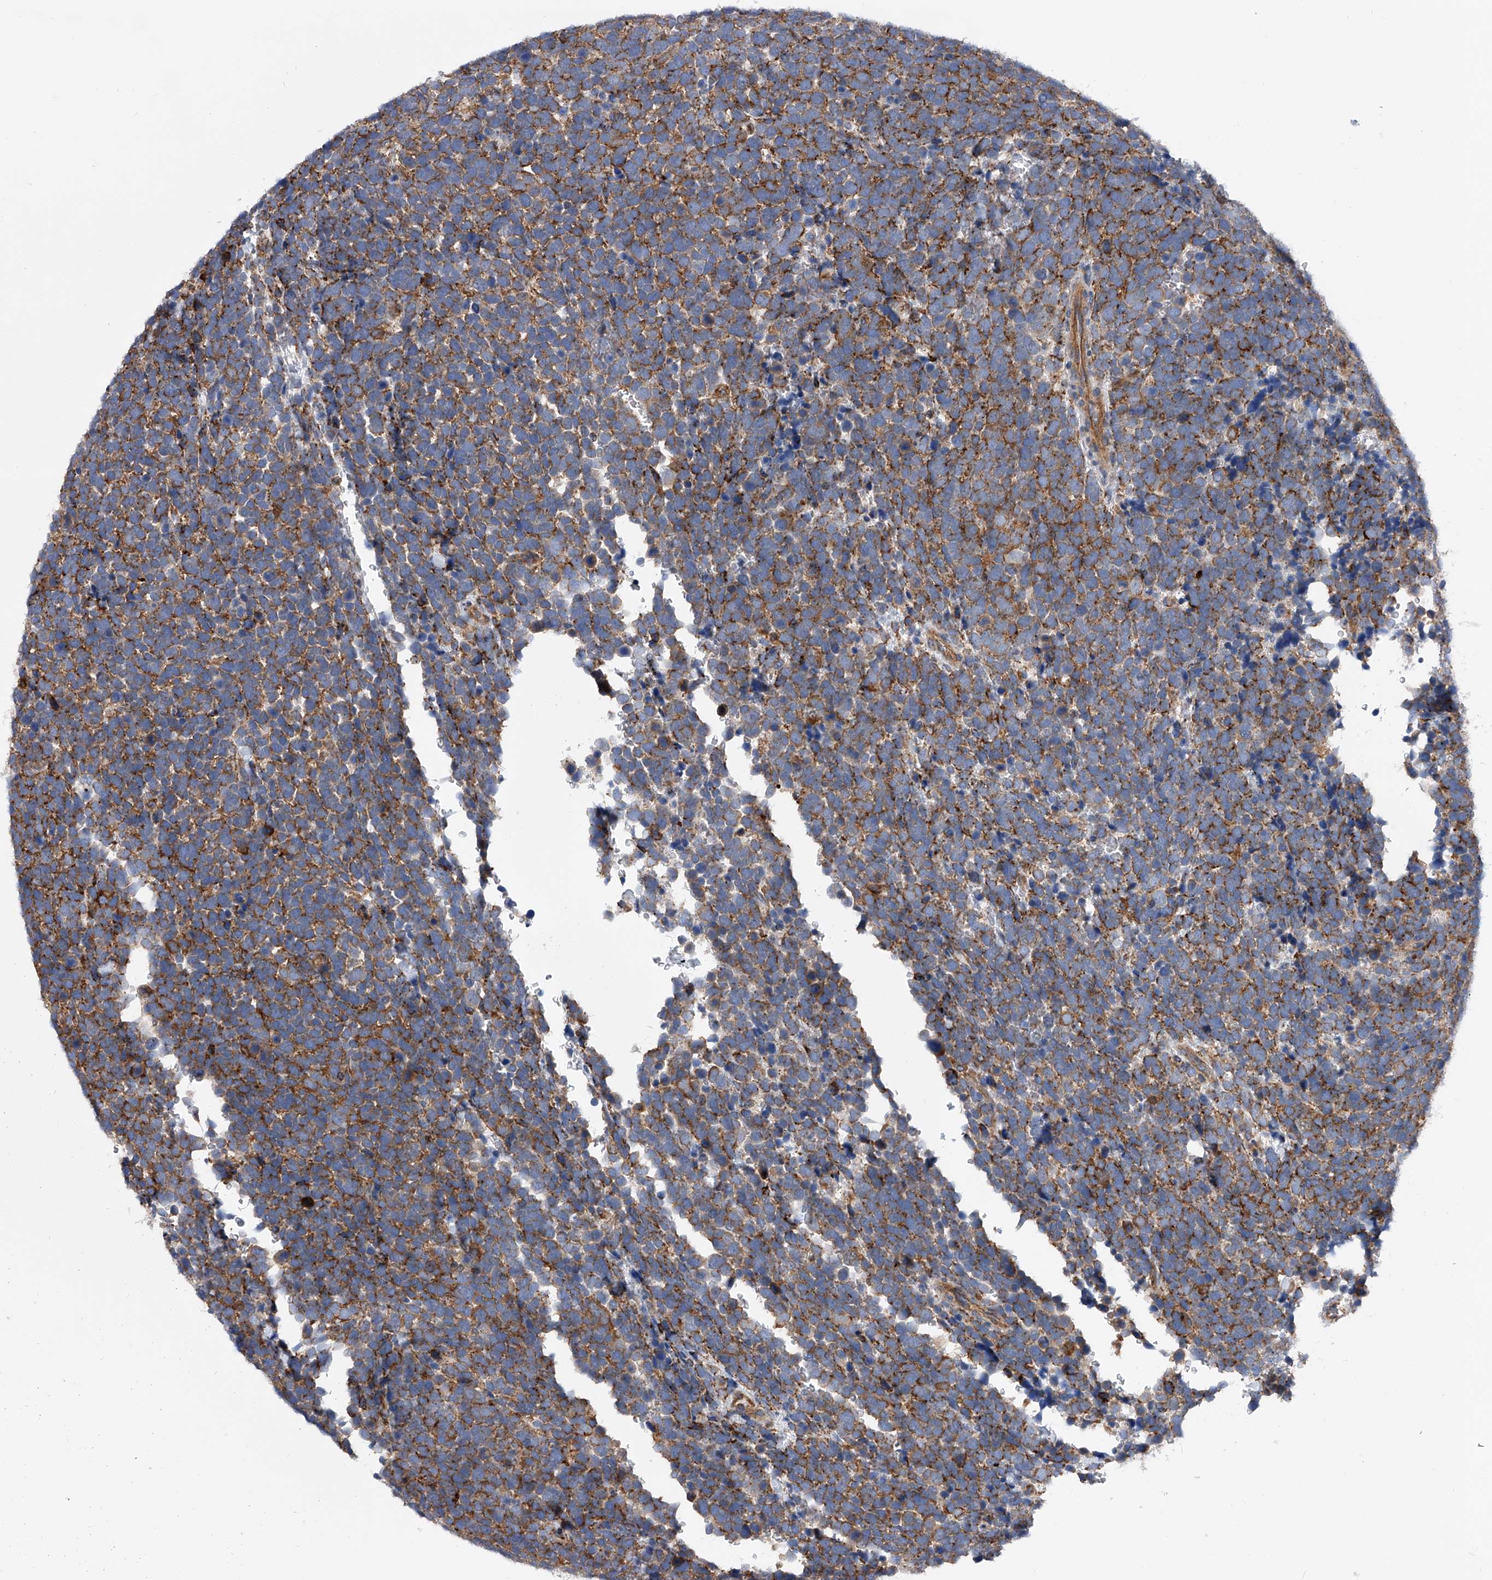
{"staining": {"intensity": "strong", "quantity": ">75%", "location": "cytoplasmic/membranous"}, "tissue": "urothelial cancer", "cell_type": "Tumor cells", "image_type": "cancer", "snomed": [{"axis": "morphology", "description": "Urothelial carcinoma, High grade"}, {"axis": "topography", "description": "Urinary bladder"}], "caption": "This histopathology image shows immunohistochemistry (IHC) staining of urothelial cancer, with high strong cytoplasmic/membranous positivity in approximately >75% of tumor cells.", "gene": "PDSS2", "patient": {"sex": "female", "age": 82}}